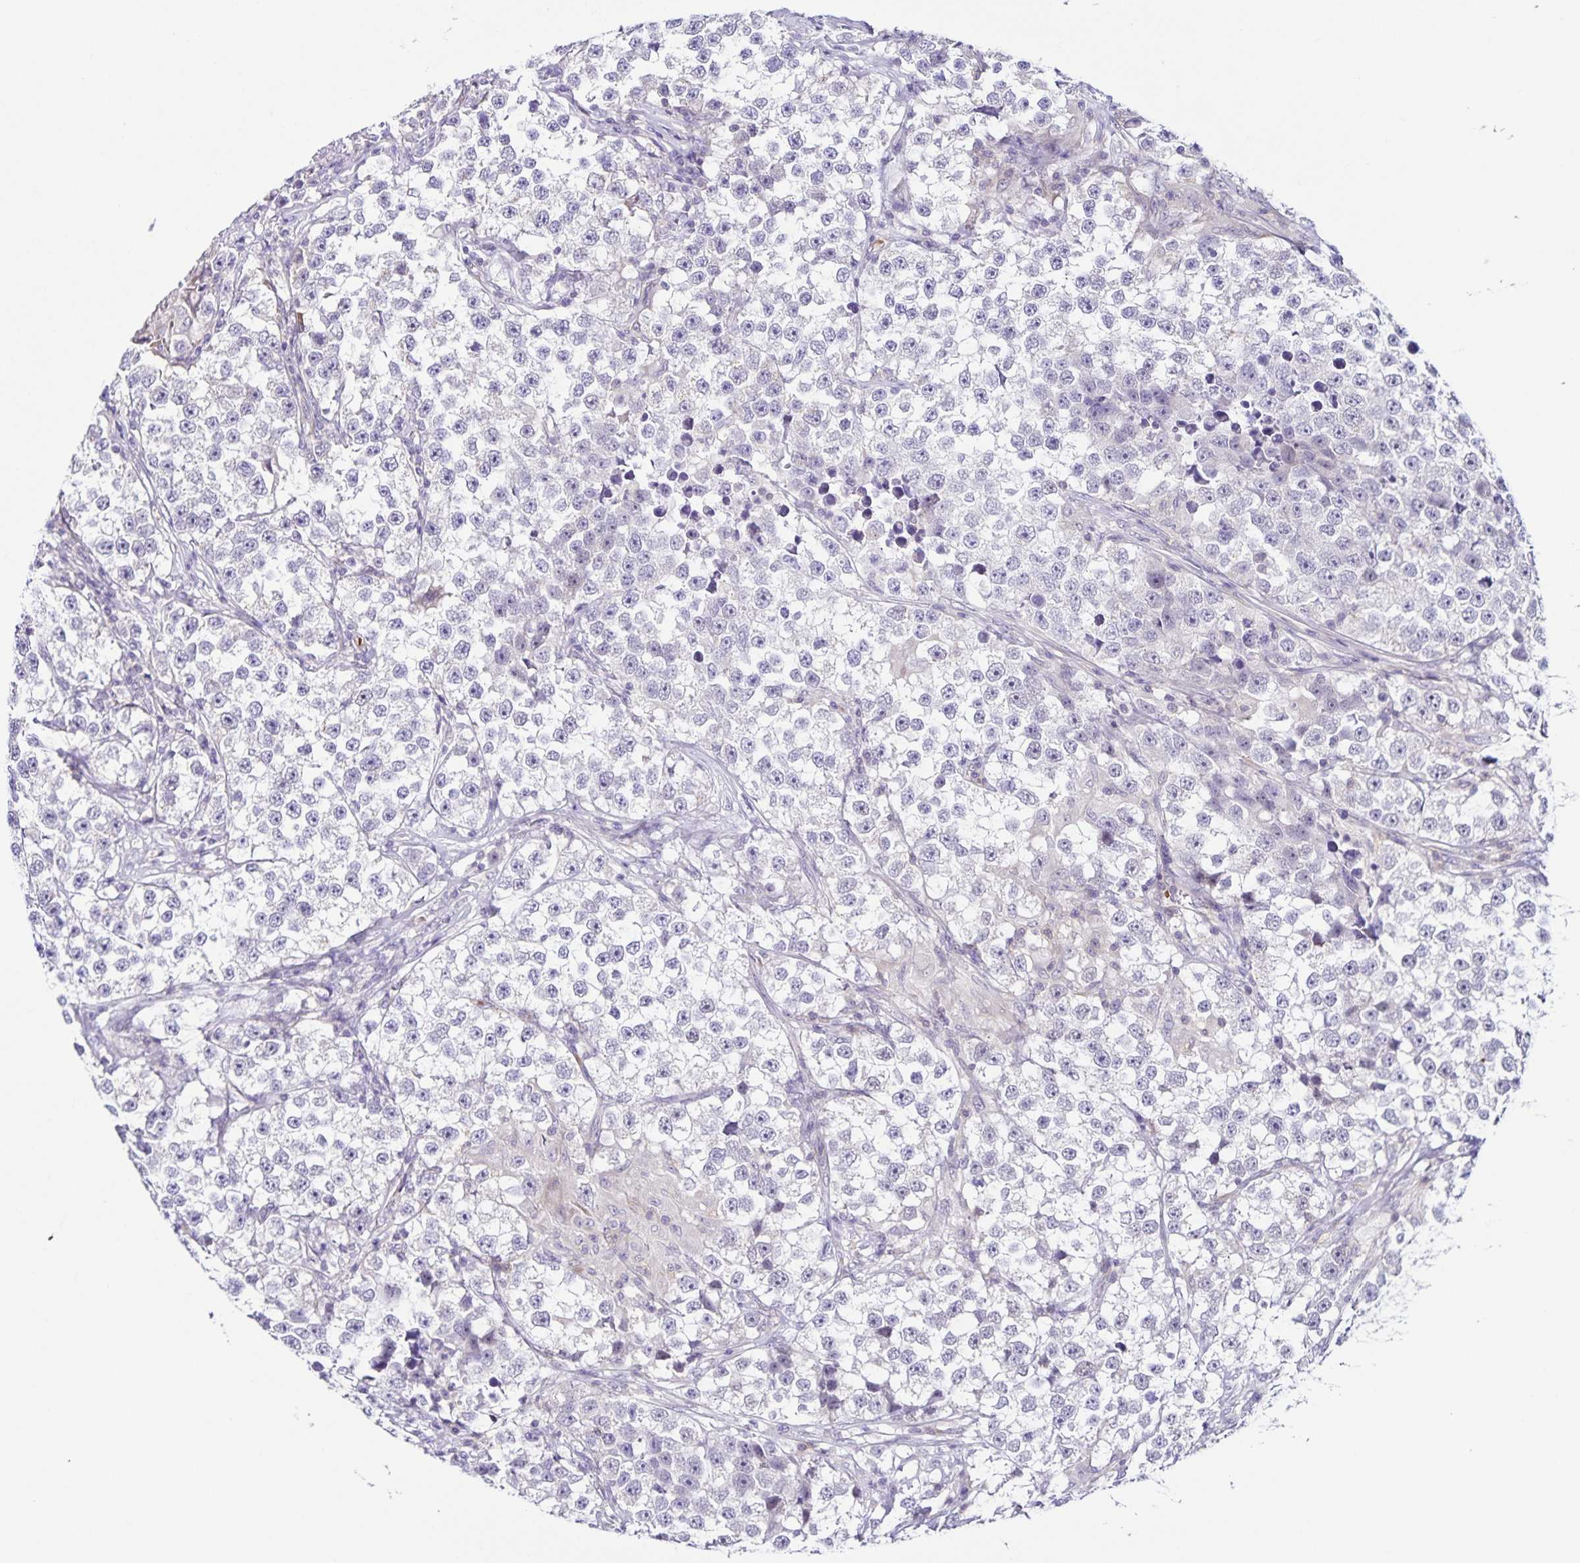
{"staining": {"intensity": "negative", "quantity": "none", "location": "none"}, "tissue": "testis cancer", "cell_type": "Tumor cells", "image_type": "cancer", "snomed": [{"axis": "morphology", "description": "Seminoma, NOS"}, {"axis": "topography", "description": "Testis"}], "caption": "Immunohistochemical staining of seminoma (testis) exhibits no significant staining in tumor cells.", "gene": "STPG4", "patient": {"sex": "male", "age": 46}}